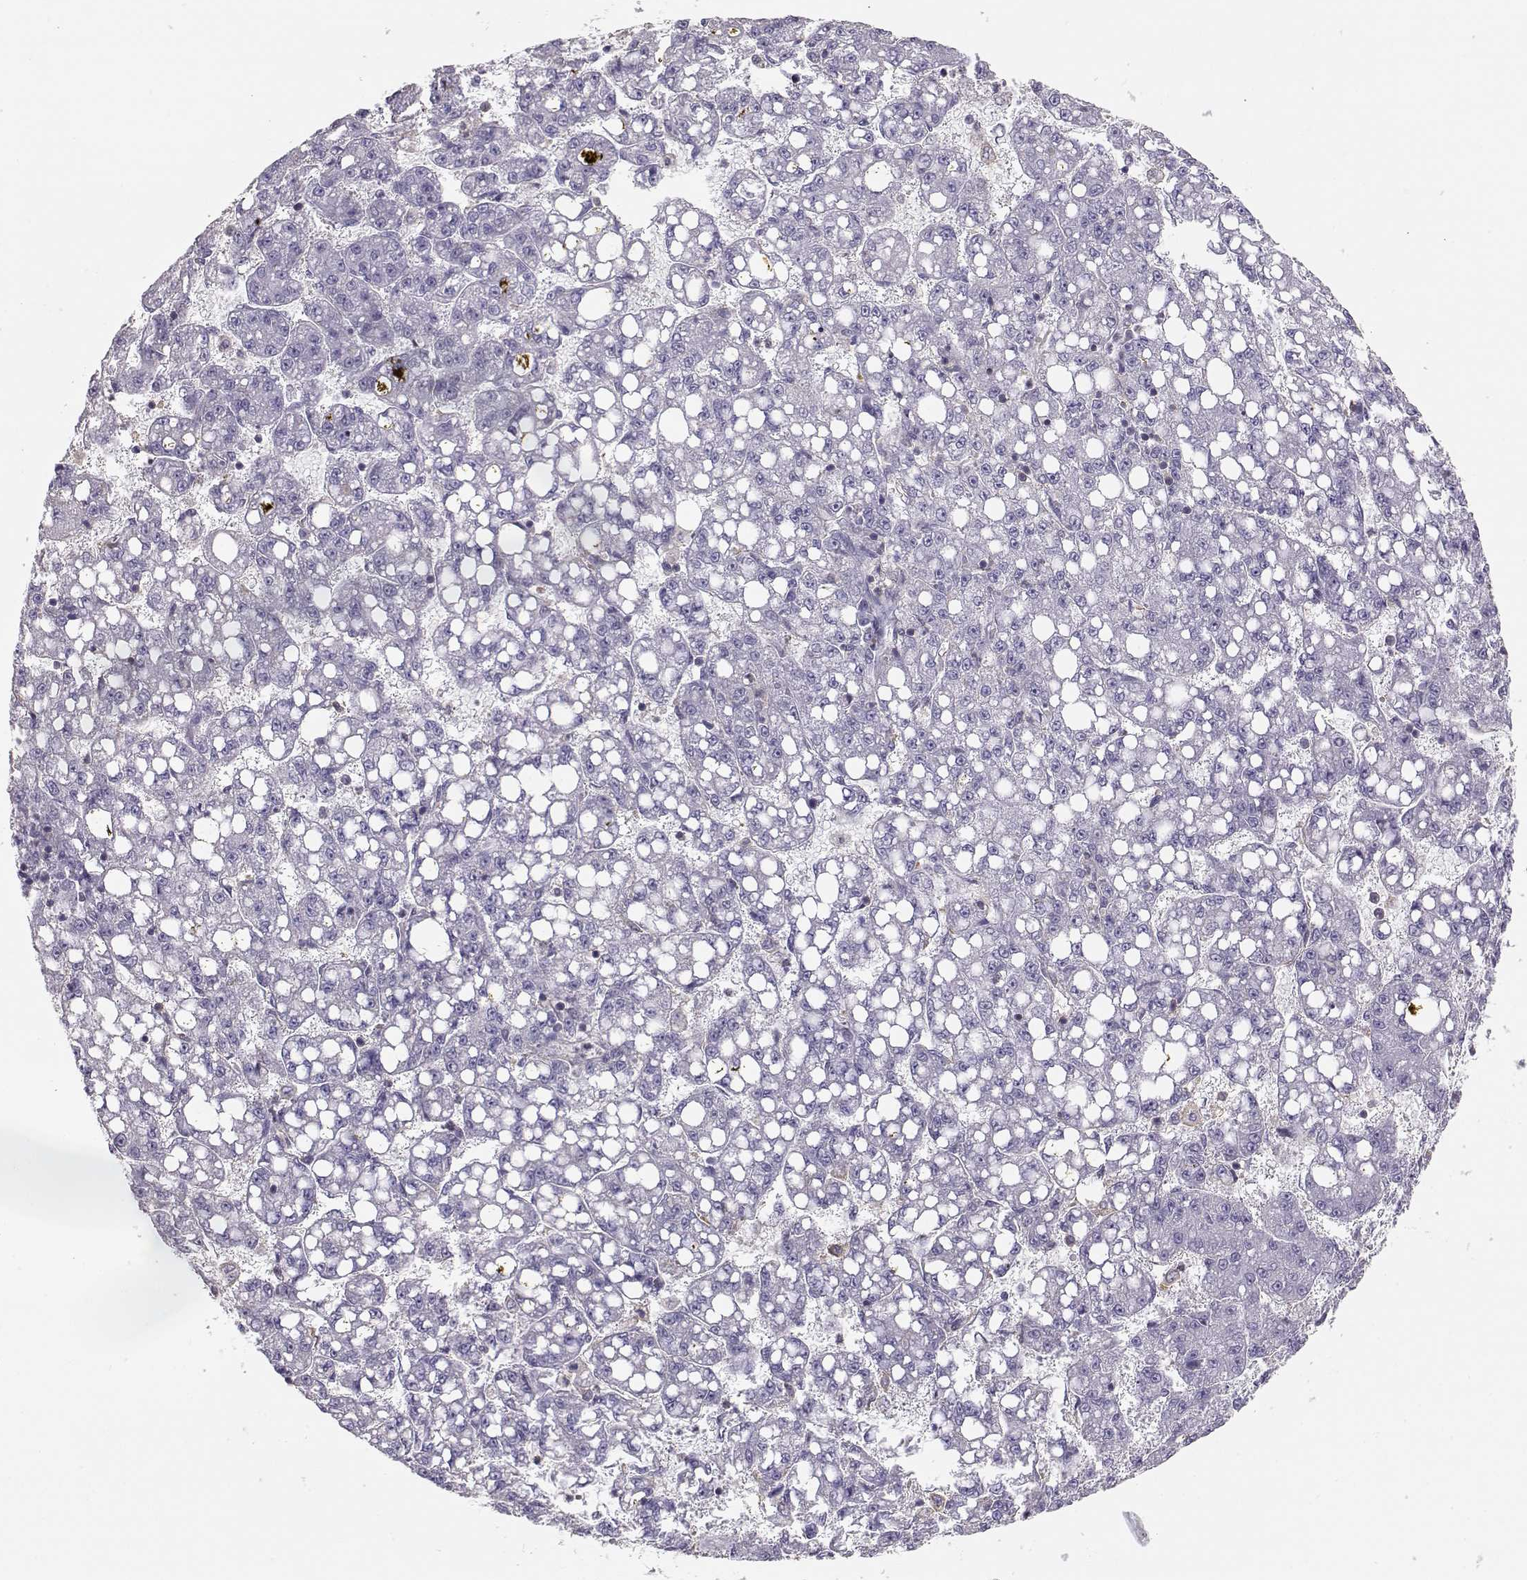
{"staining": {"intensity": "negative", "quantity": "none", "location": "none"}, "tissue": "liver cancer", "cell_type": "Tumor cells", "image_type": "cancer", "snomed": [{"axis": "morphology", "description": "Carcinoma, Hepatocellular, NOS"}, {"axis": "topography", "description": "Liver"}], "caption": "Tumor cells are negative for protein expression in human hepatocellular carcinoma (liver).", "gene": "DAPL1", "patient": {"sex": "female", "age": 65}}